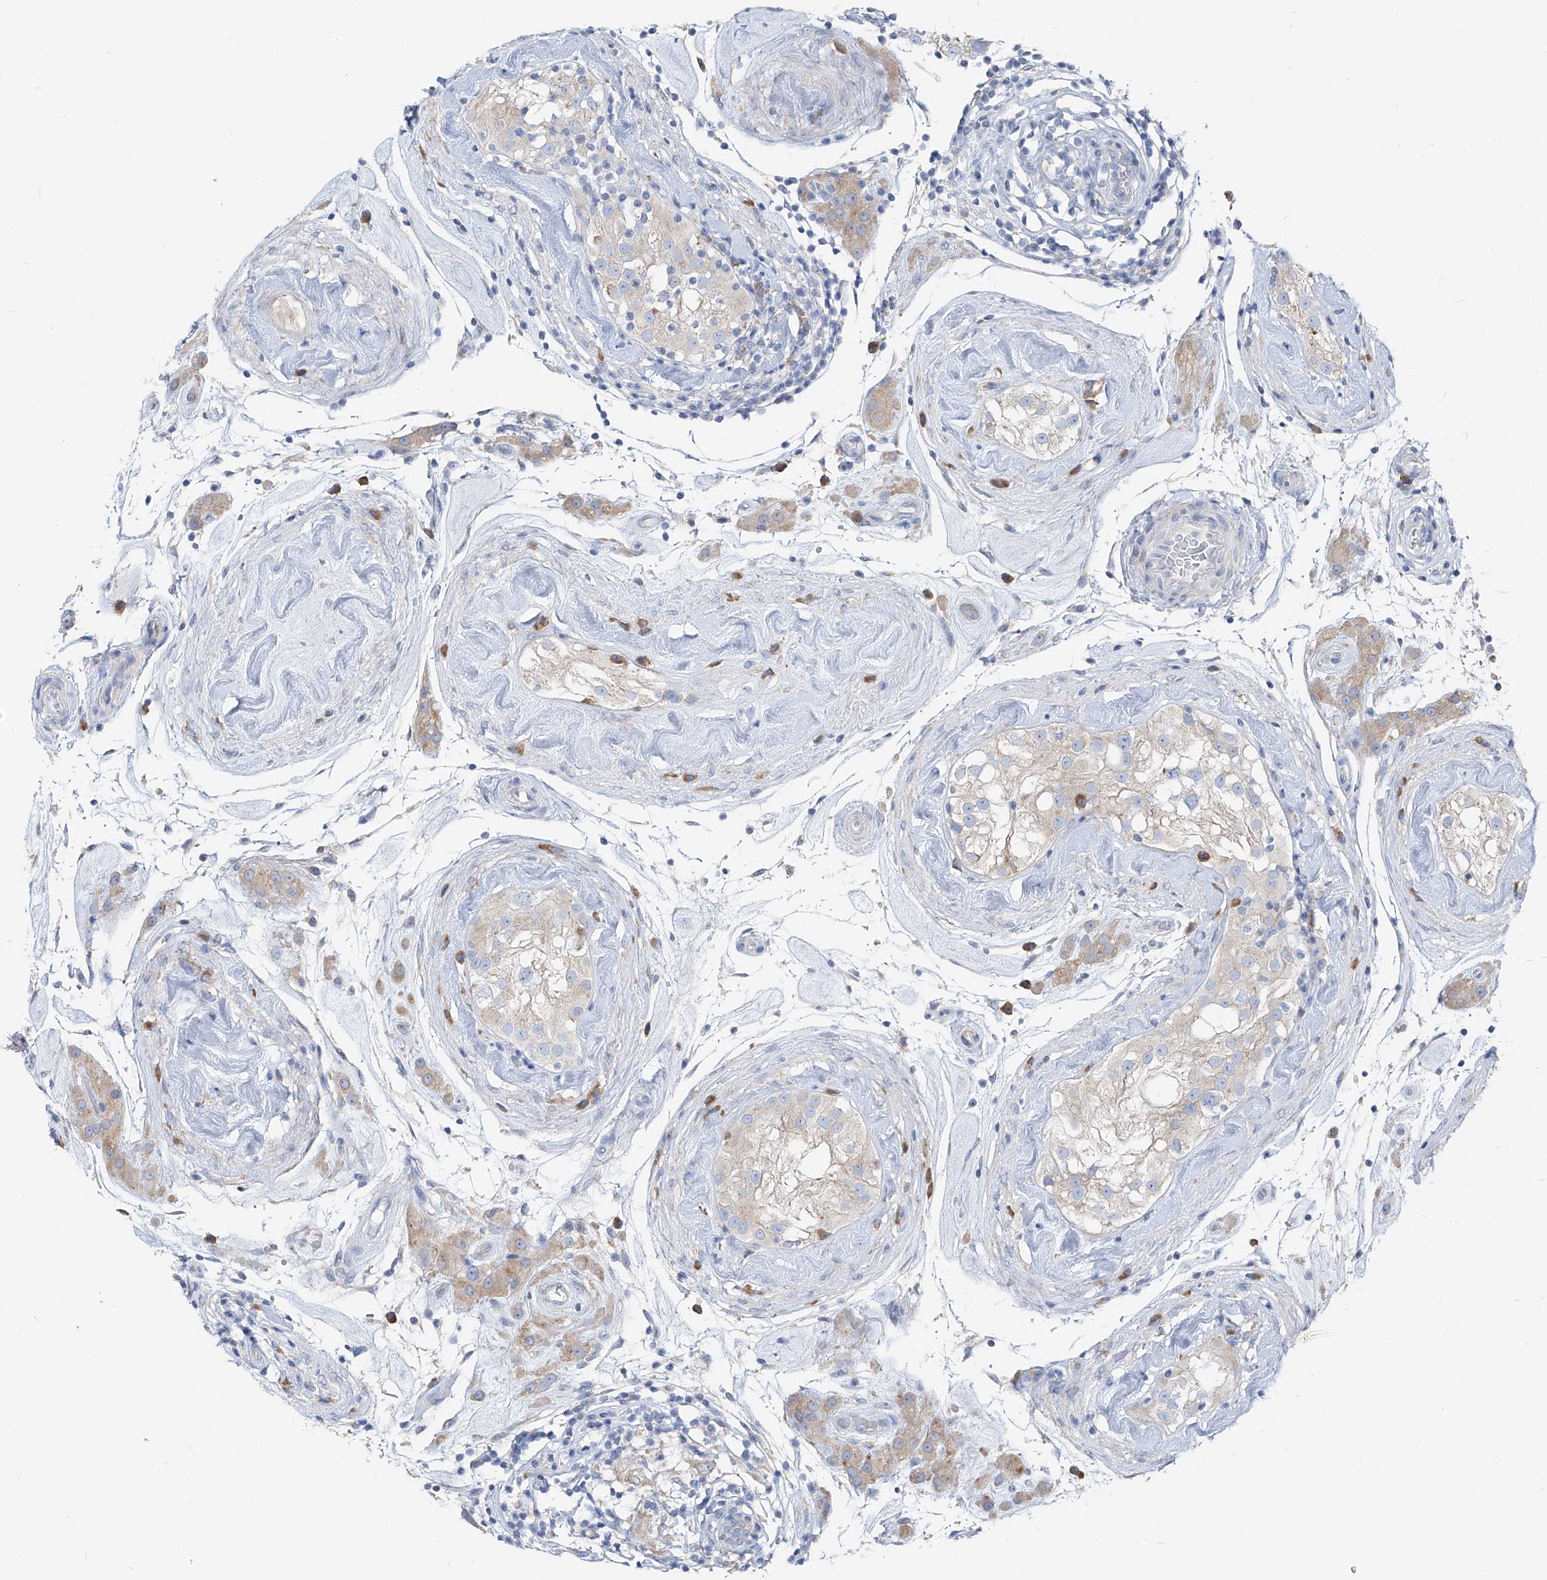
{"staining": {"intensity": "weak", "quantity": ">75%", "location": "none"}, "tissue": "testis", "cell_type": "Cells in seminiferous ducts", "image_type": "normal", "snomed": [{"axis": "morphology", "description": "Normal tissue, NOS"}, {"axis": "topography", "description": "Testis"}], "caption": "High-magnification brightfield microscopy of benign testis stained with DAB (3,3'-diaminobenzidine) (brown) and counterstained with hematoxylin (blue). cells in seminiferous ducts exhibit weak None staining is appreciated in approximately>75% of cells.", "gene": "UFL1", "patient": {"sex": "male", "age": 46}}